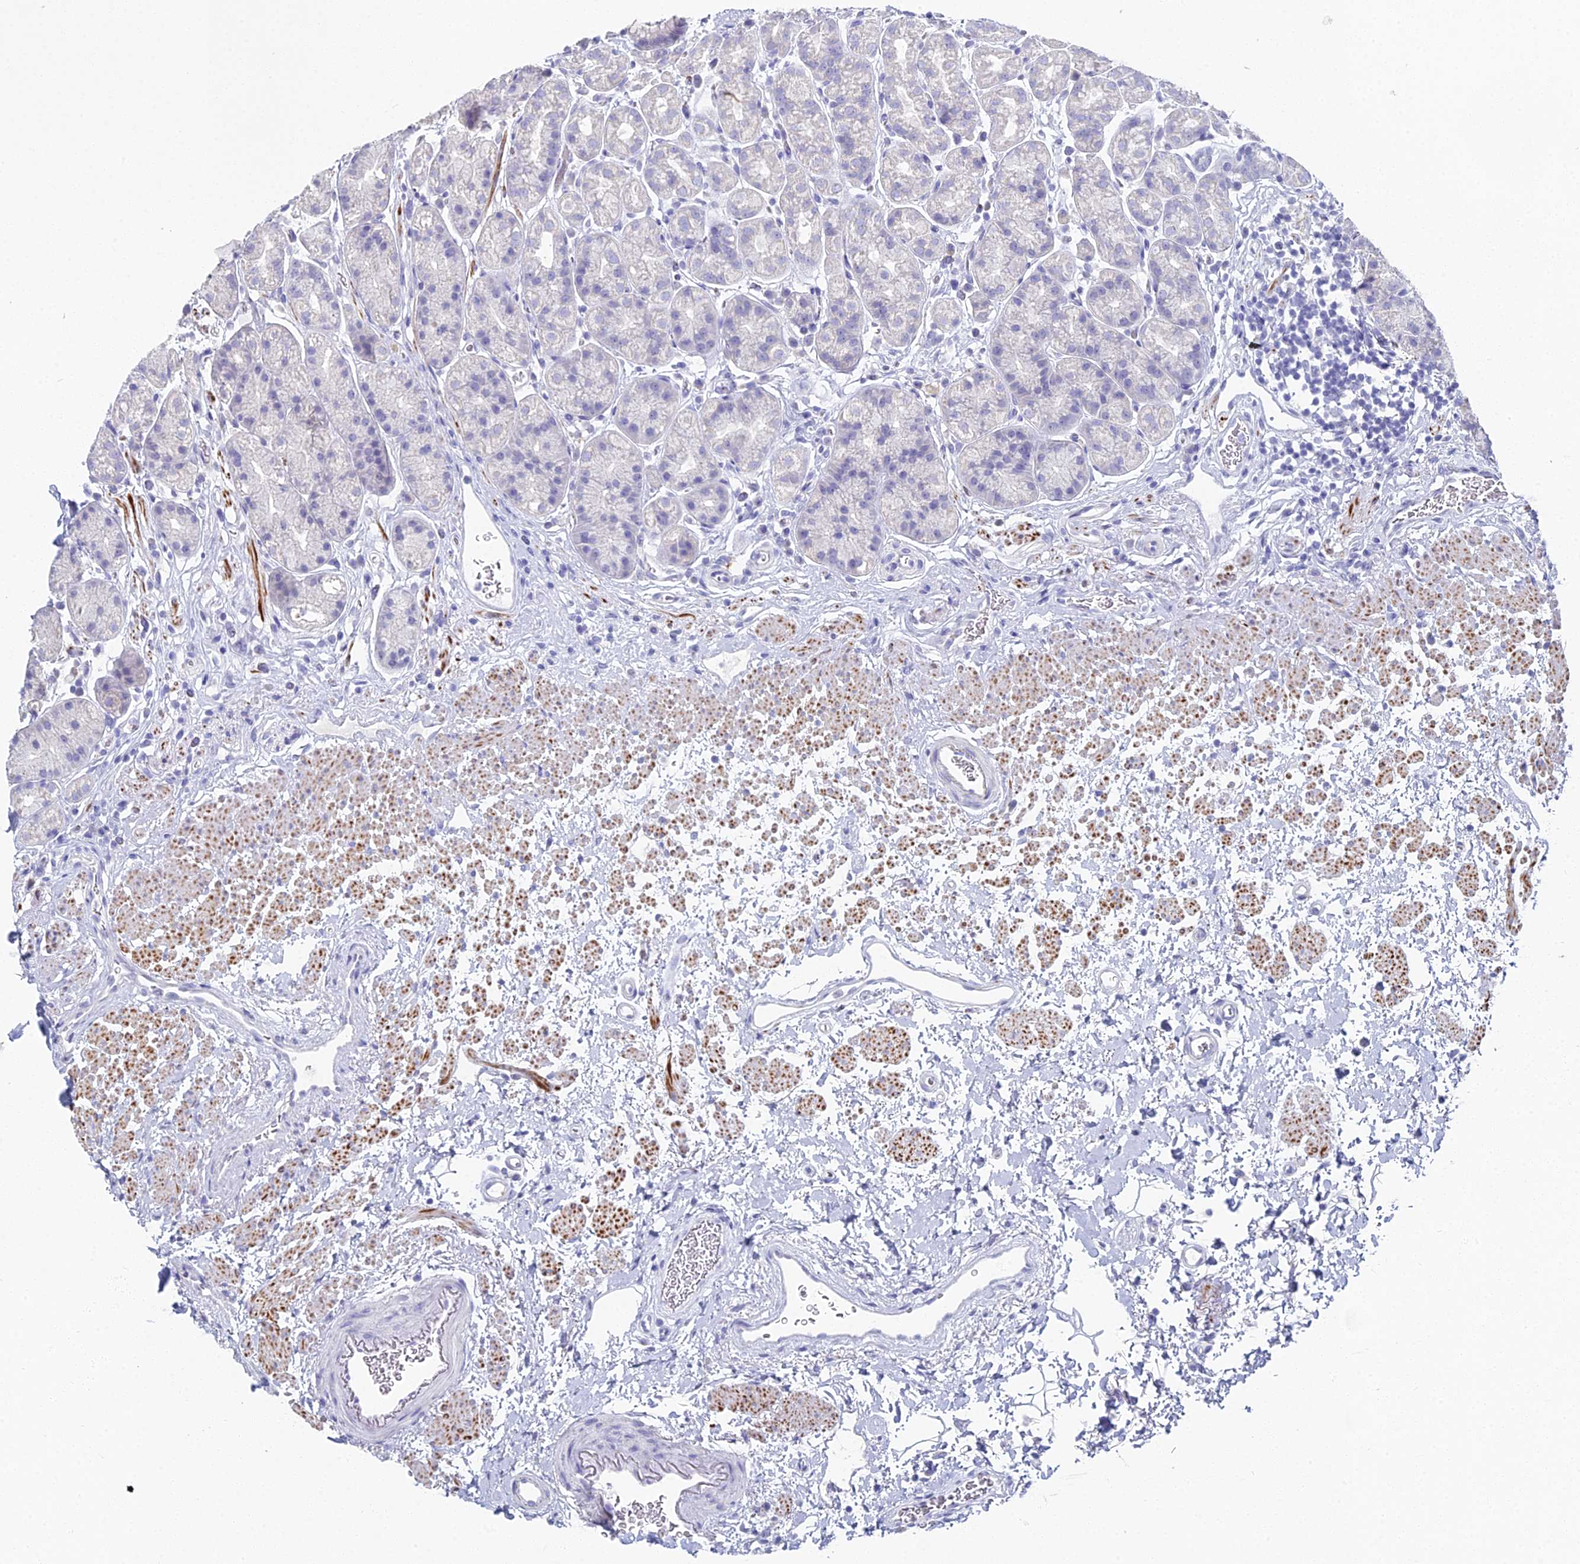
{"staining": {"intensity": "negative", "quantity": "none", "location": "none"}, "tissue": "stomach", "cell_type": "Glandular cells", "image_type": "normal", "snomed": [{"axis": "morphology", "description": "Normal tissue, NOS"}, {"axis": "topography", "description": "Stomach"}], "caption": "Immunohistochemical staining of unremarkable stomach exhibits no significant expression in glandular cells. The staining was performed using DAB to visualize the protein expression in brown, while the nuclei were stained in blue with hematoxylin (Magnification: 20x).", "gene": "ALPP", "patient": {"sex": "male", "age": 63}}